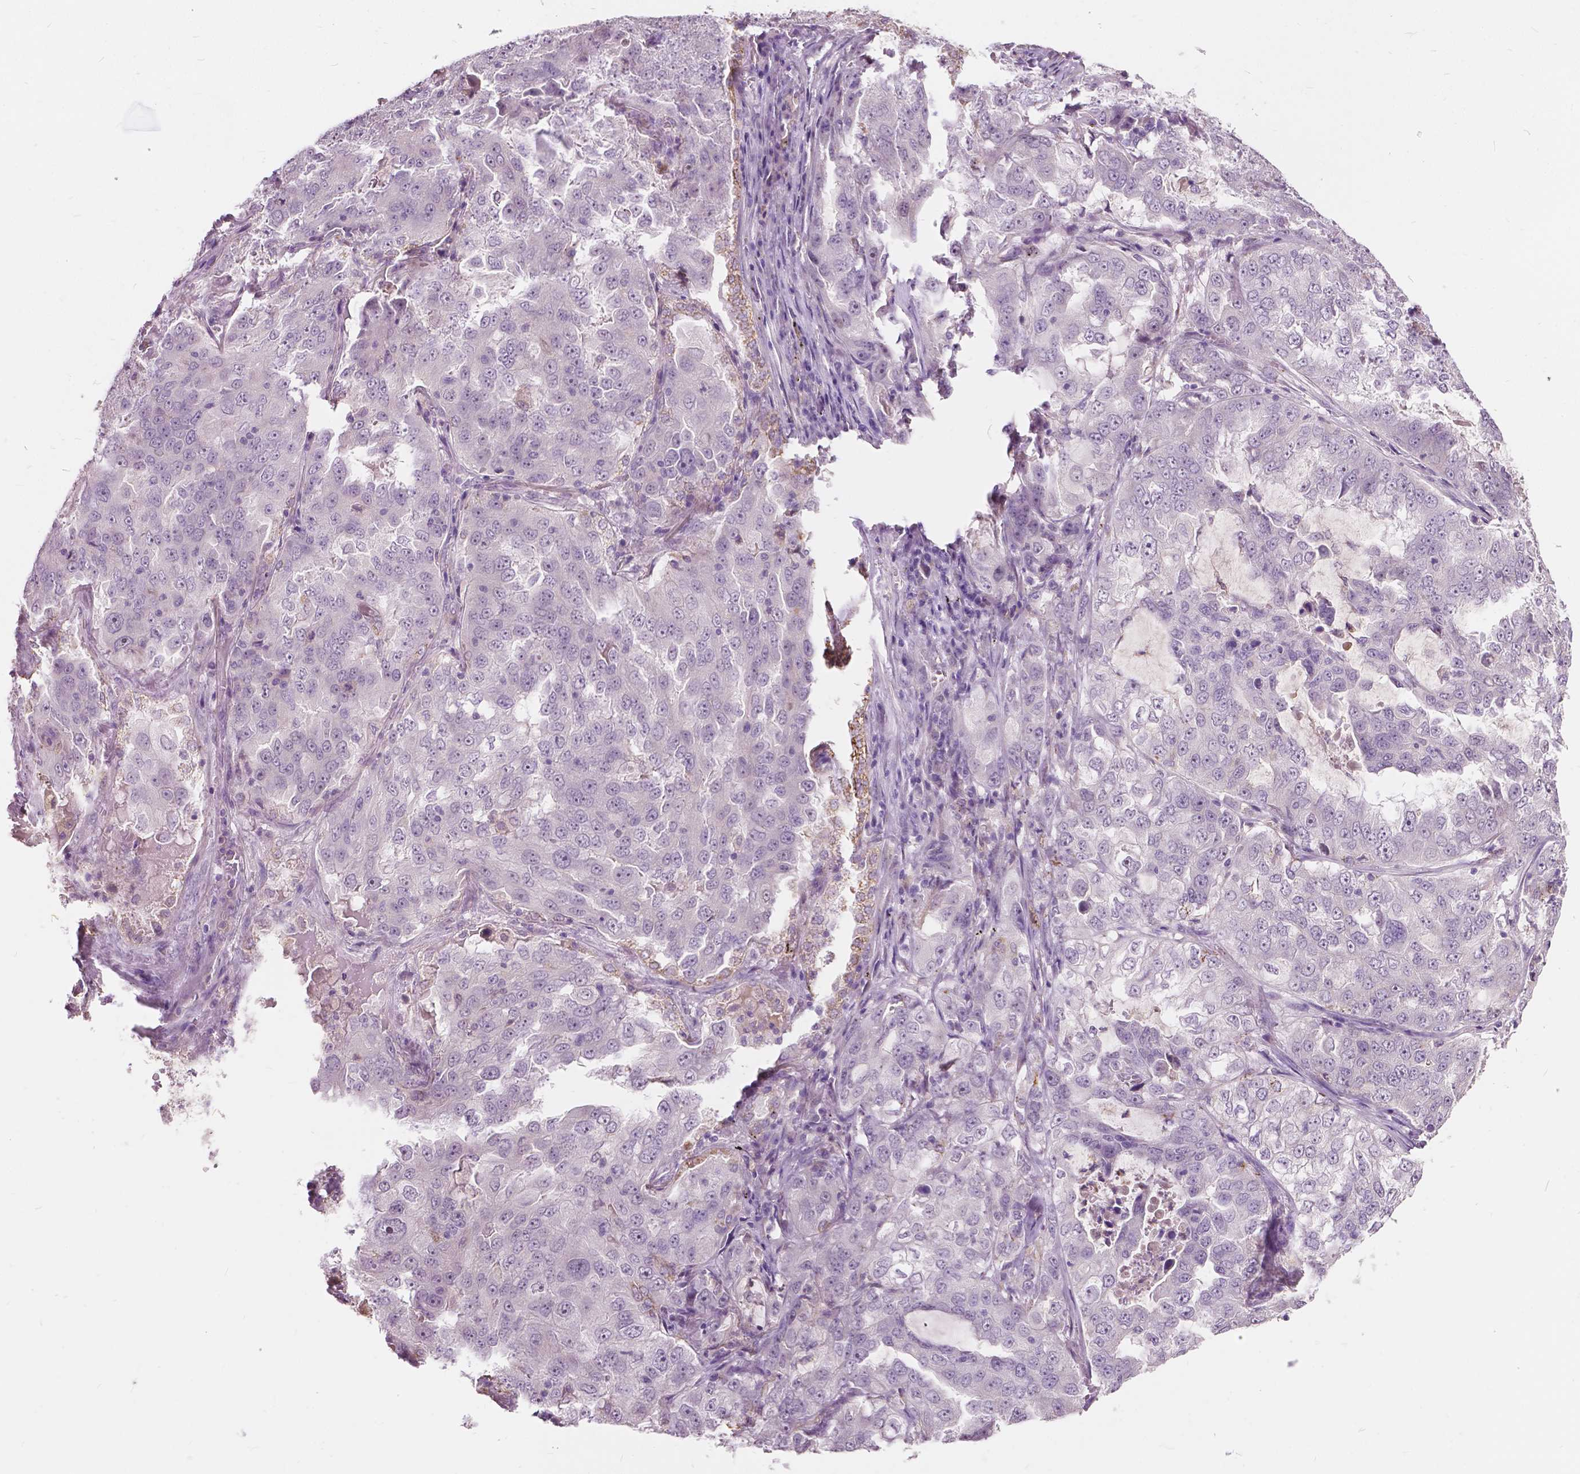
{"staining": {"intensity": "negative", "quantity": "none", "location": "none"}, "tissue": "lung cancer", "cell_type": "Tumor cells", "image_type": "cancer", "snomed": [{"axis": "morphology", "description": "Adenocarcinoma, NOS"}, {"axis": "topography", "description": "Lung"}], "caption": "There is no significant positivity in tumor cells of lung cancer. The staining is performed using DAB (3,3'-diaminobenzidine) brown chromogen with nuclei counter-stained in using hematoxylin.", "gene": "DLX6", "patient": {"sex": "female", "age": 61}}